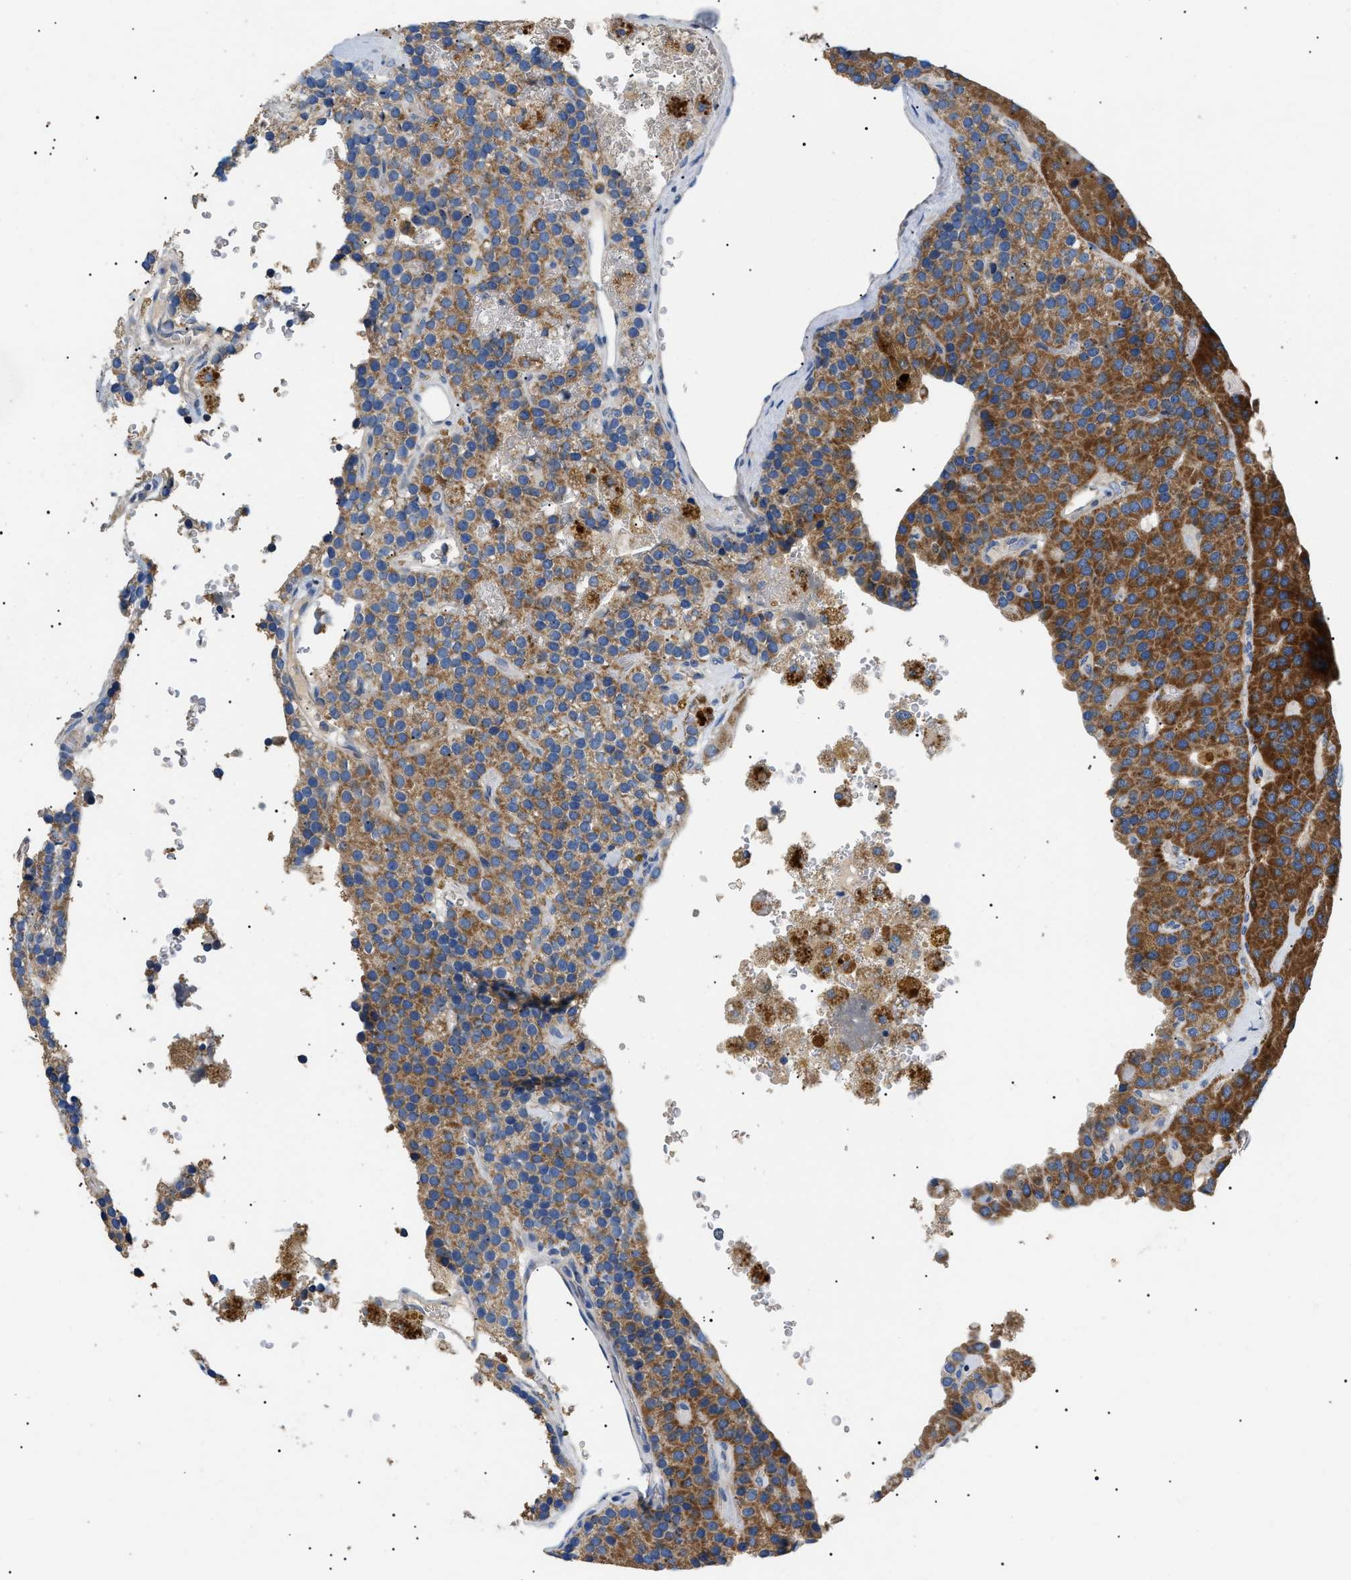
{"staining": {"intensity": "moderate", "quantity": "25%-75%", "location": "cytoplasmic/membranous"}, "tissue": "parathyroid gland", "cell_type": "Glandular cells", "image_type": "normal", "snomed": [{"axis": "morphology", "description": "Normal tissue, NOS"}, {"axis": "morphology", "description": "Adenoma, NOS"}, {"axis": "topography", "description": "Parathyroid gland"}], "caption": "Parathyroid gland stained with immunohistochemistry (IHC) demonstrates moderate cytoplasmic/membranous positivity in about 25%-75% of glandular cells.", "gene": "TOMM6", "patient": {"sex": "female", "age": 86}}